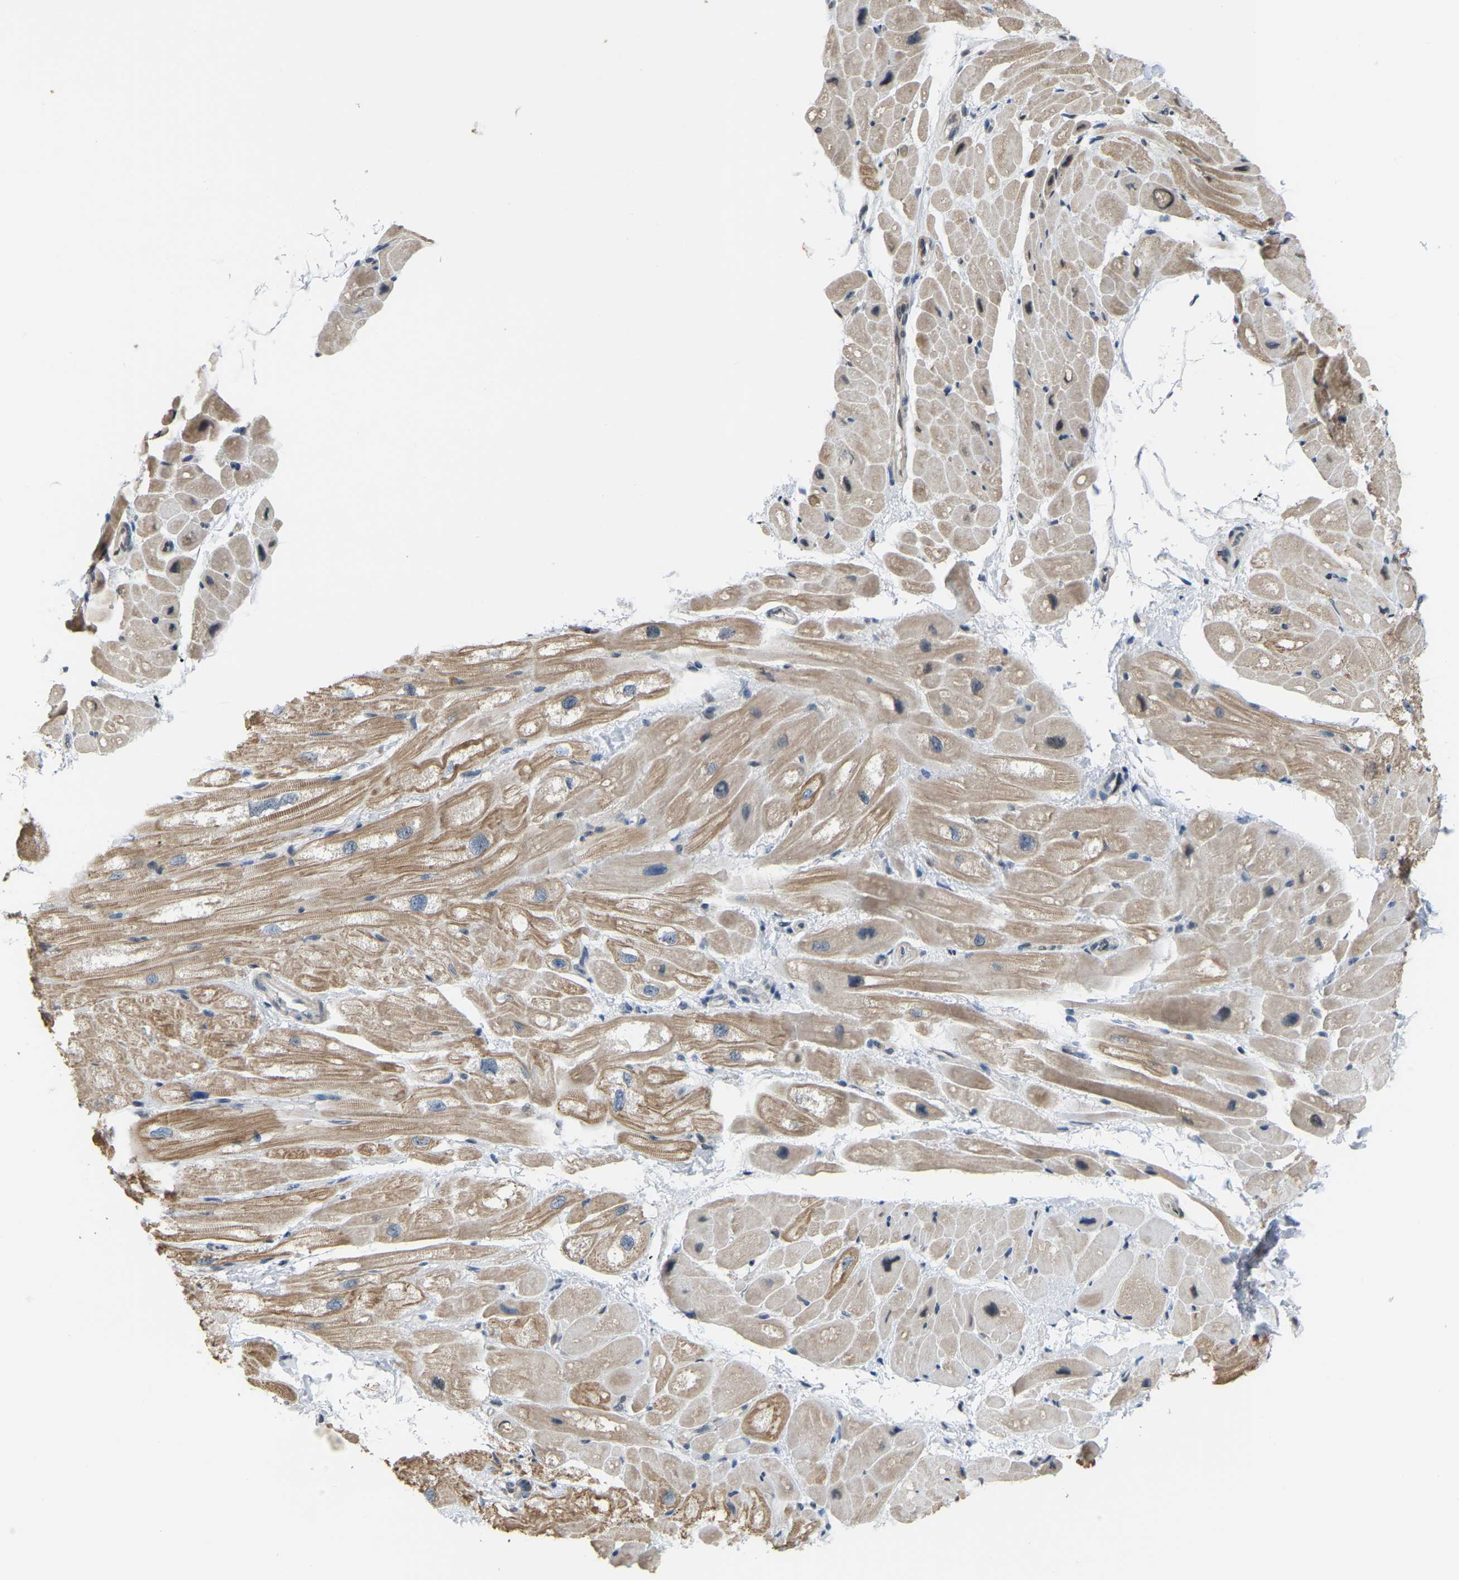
{"staining": {"intensity": "moderate", "quantity": ">75%", "location": "cytoplasmic/membranous"}, "tissue": "heart muscle", "cell_type": "Cardiomyocytes", "image_type": "normal", "snomed": [{"axis": "morphology", "description": "Normal tissue, NOS"}, {"axis": "topography", "description": "Heart"}], "caption": "Immunohistochemistry (IHC) staining of benign heart muscle, which displays medium levels of moderate cytoplasmic/membranous positivity in about >75% of cardiomyocytes indicating moderate cytoplasmic/membranous protein expression. The staining was performed using DAB (3,3'-diaminobenzidine) (brown) for protein detection and nuclei were counterstained in hematoxylin (blue).", "gene": "CROT", "patient": {"sex": "male", "age": 49}}